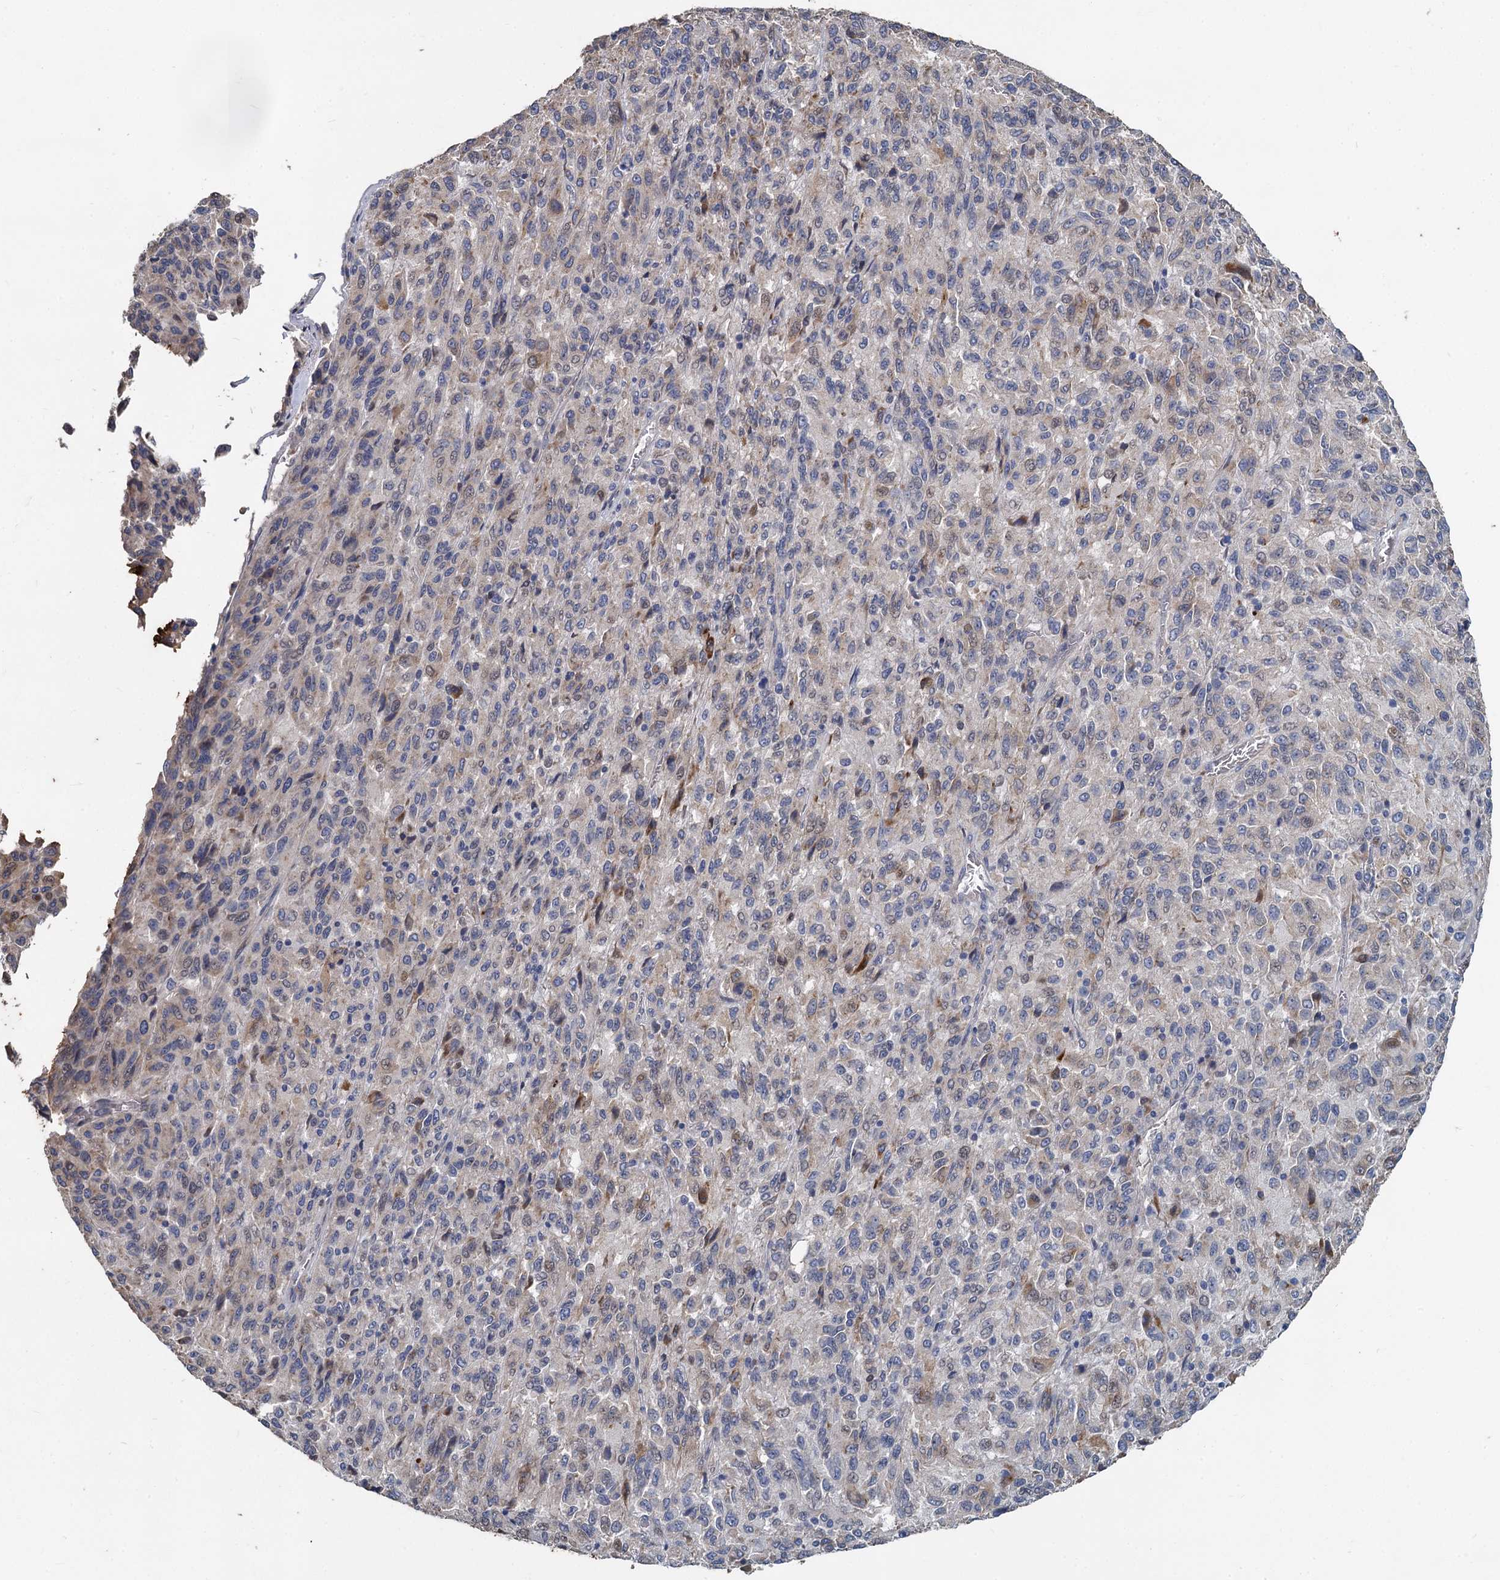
{"staining": {"intensity": "weak", "quantity": "<25%", "location": "cytoplasmic/membranous"}, "tissue": "melanoma", "cell_type": "Tumor cells", "image_type": "cancer", "snomed": [{"axis": "morphology", "description": "Malignant melanoma, Metastatic site"}, {"axis": "topography", "description": "Lung"}], "caption": "IHC micrograph of melanoma stained for a protein (brown), which displays no positivity in tumor cells. (DAB immunohistochemistry (IHC) visualized using brightfield microscopy, high magnification).", "gene": "TCTN2", "patient": {"sex": "male", "age": 64}}